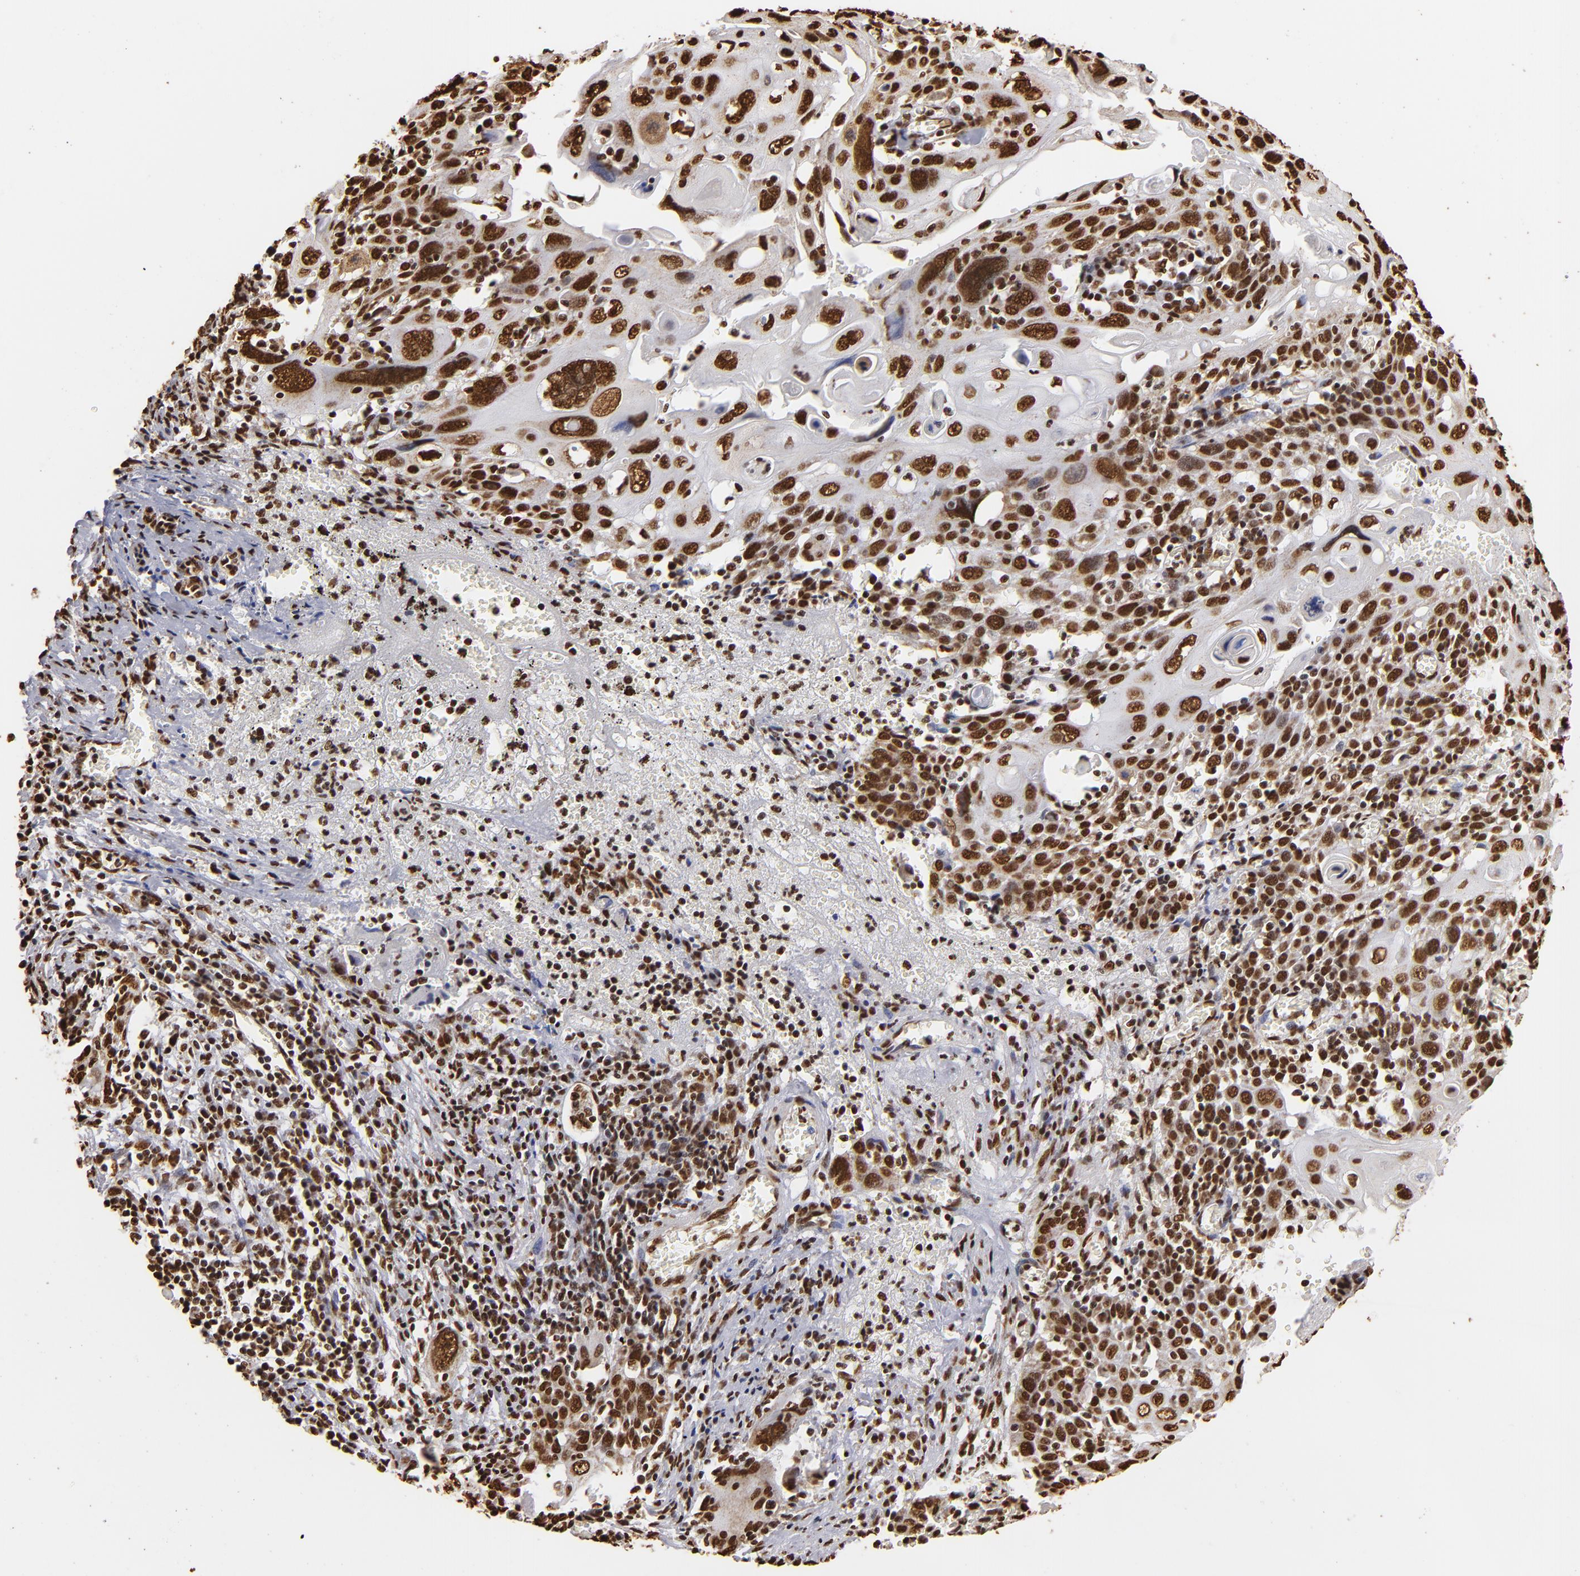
{"staining": {"intensity": "strong", "quantity": ">75%", "location": "nuclear"}, "tissue": "cervical cancer", "cell_type": "Tumor cells", "image_type": "cancer", "snomed": [{"axis": "morphology", "description": "Squamous cell carcinoma, NOS"}, {"axis": "topography", "description": "Cervix"}], "caption": "Protein expression analysis of human cervical cancer (squamous cell carcinoma) reveals strong nuclear expression in about >75% of tumor cells. The protein is shown in brown color, while the nuclei are stained blue.", "gene": "ILF3", "patient": {"sex": "female", "age": 54}}